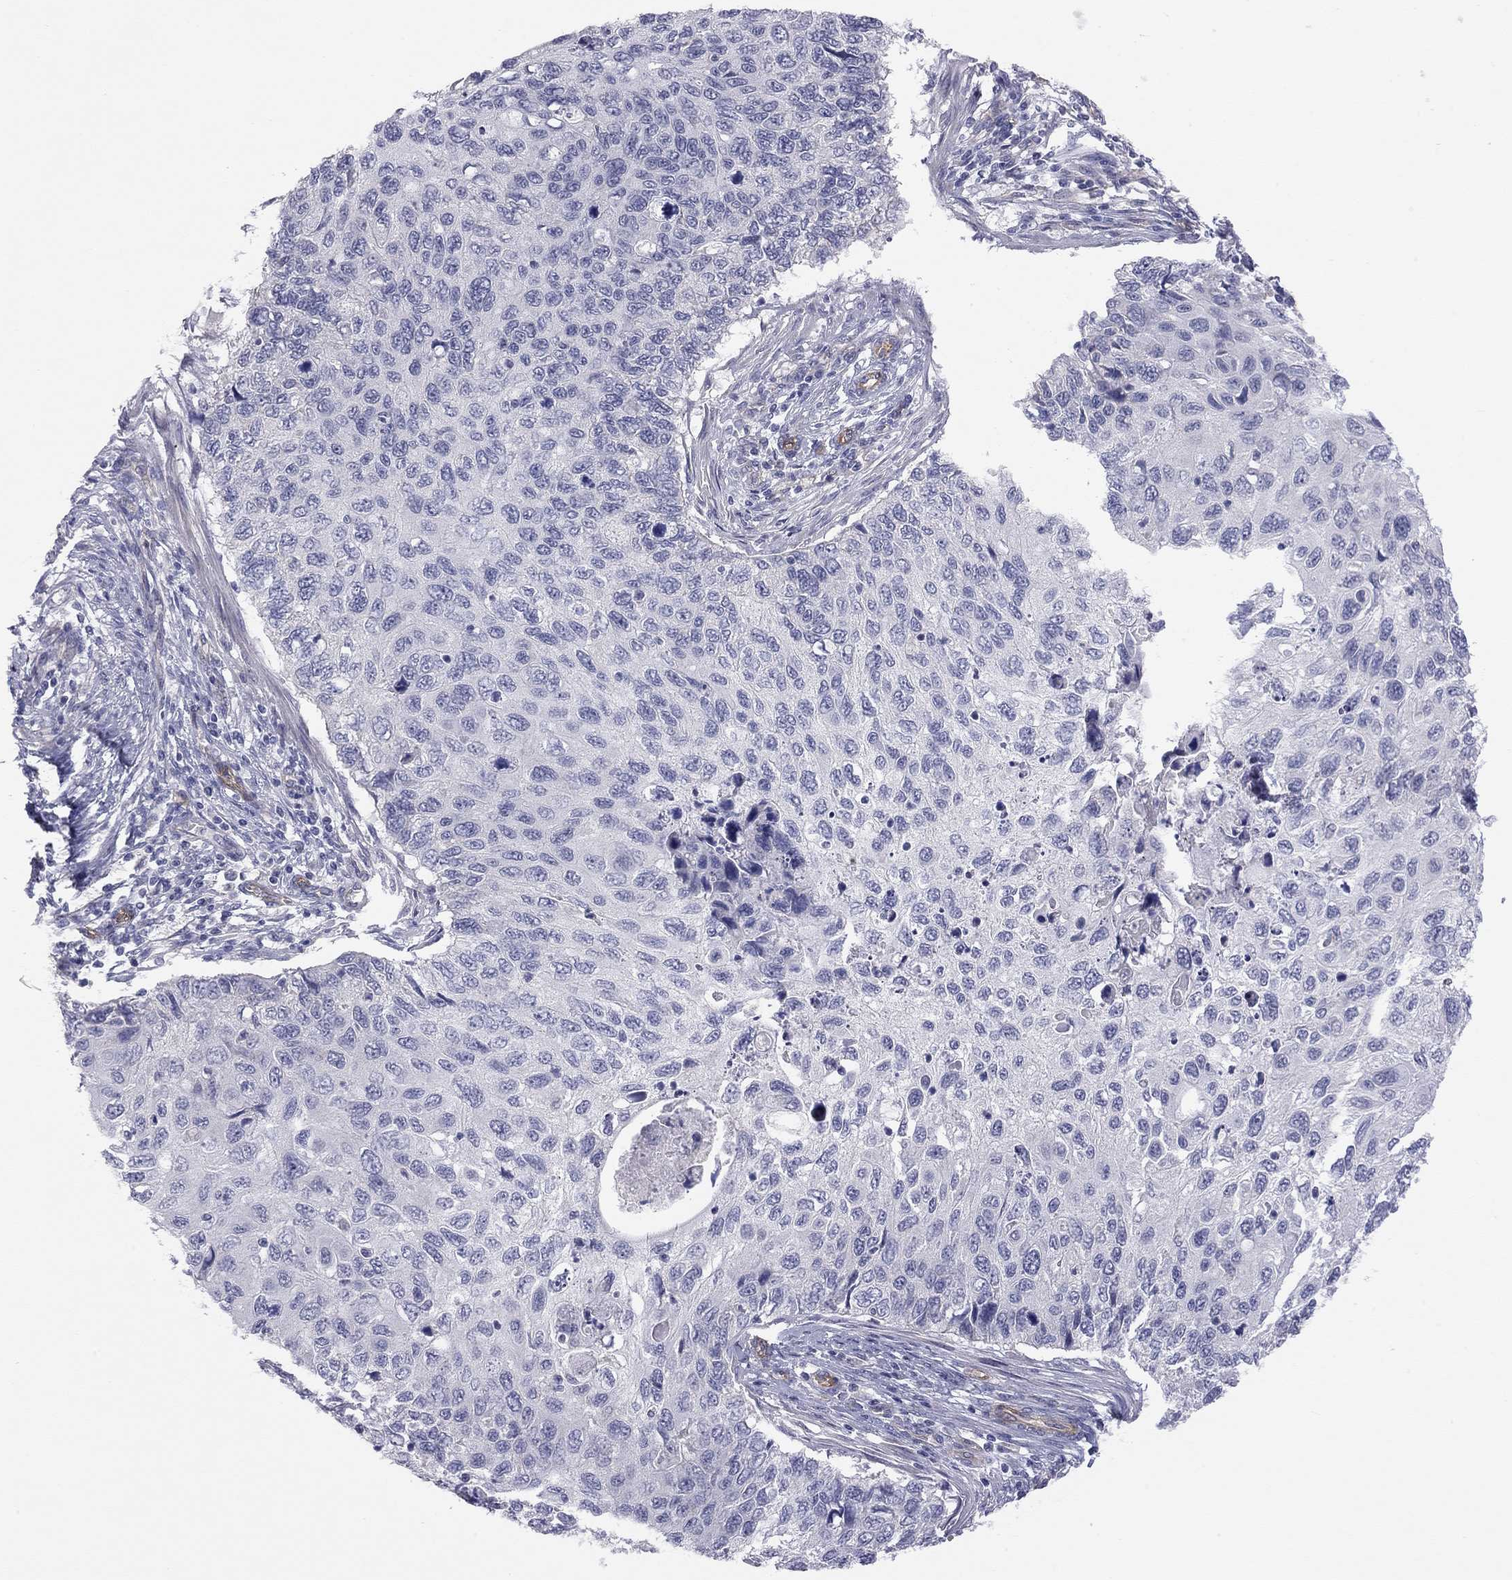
{"staining": {"intensity": "negative", "quantity": "none", "location": "none"}, "tissue": "cervical cancer", "cell_type": "Tumor cells", "image_type": "cancer", "snomed": [{"axis": "morphology", "description": "Squamous cell carcinoma, NOS"}, {"axis": "topography", "description": "Cervix"}], "caption": "Tumor cells show no significant protein expression in cervical cancer (squamous cell carcinoma).", "gene": "GPRC5B", "patient": {"sex": "female", "age": 70}}